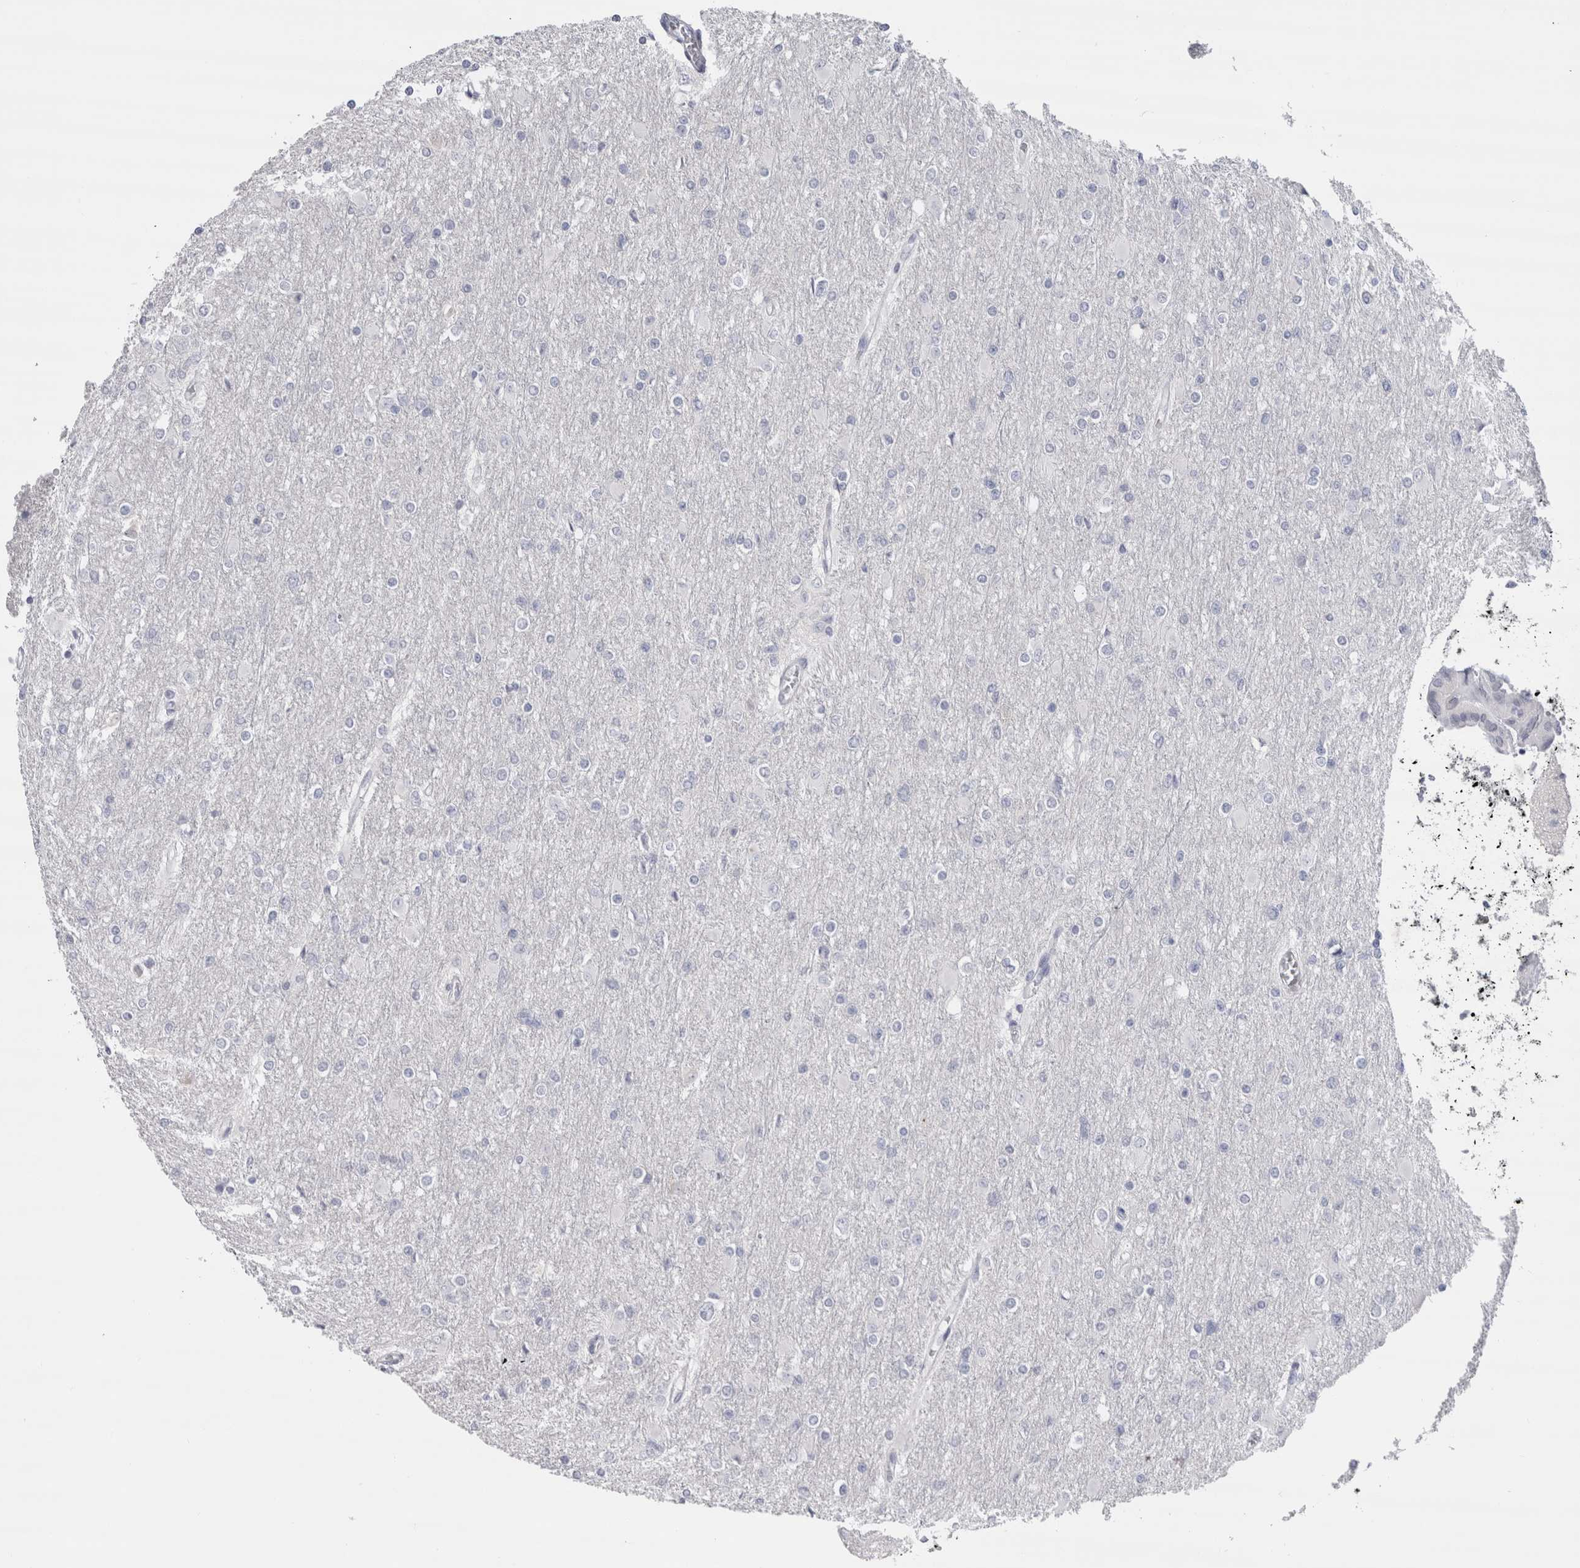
{"staining": {"intensity": "negative", "quantity": "none", "location": "none"}, "tissue": "glioma", "cell_type": "Tumor cells", "image_type": "cancer", "snomed": [{"axis": "morphology", "description": "Glioma, malignant, High grade"}, {"axis": "topography", "description": "Cerebral cortex"}], "caption": "Immunohistochemical staining of high-grade glioma (malignant) reveals no significant expression in tumor cells.", "gene": "CDH17", "patient": {"sex": "female", "age": 36}}